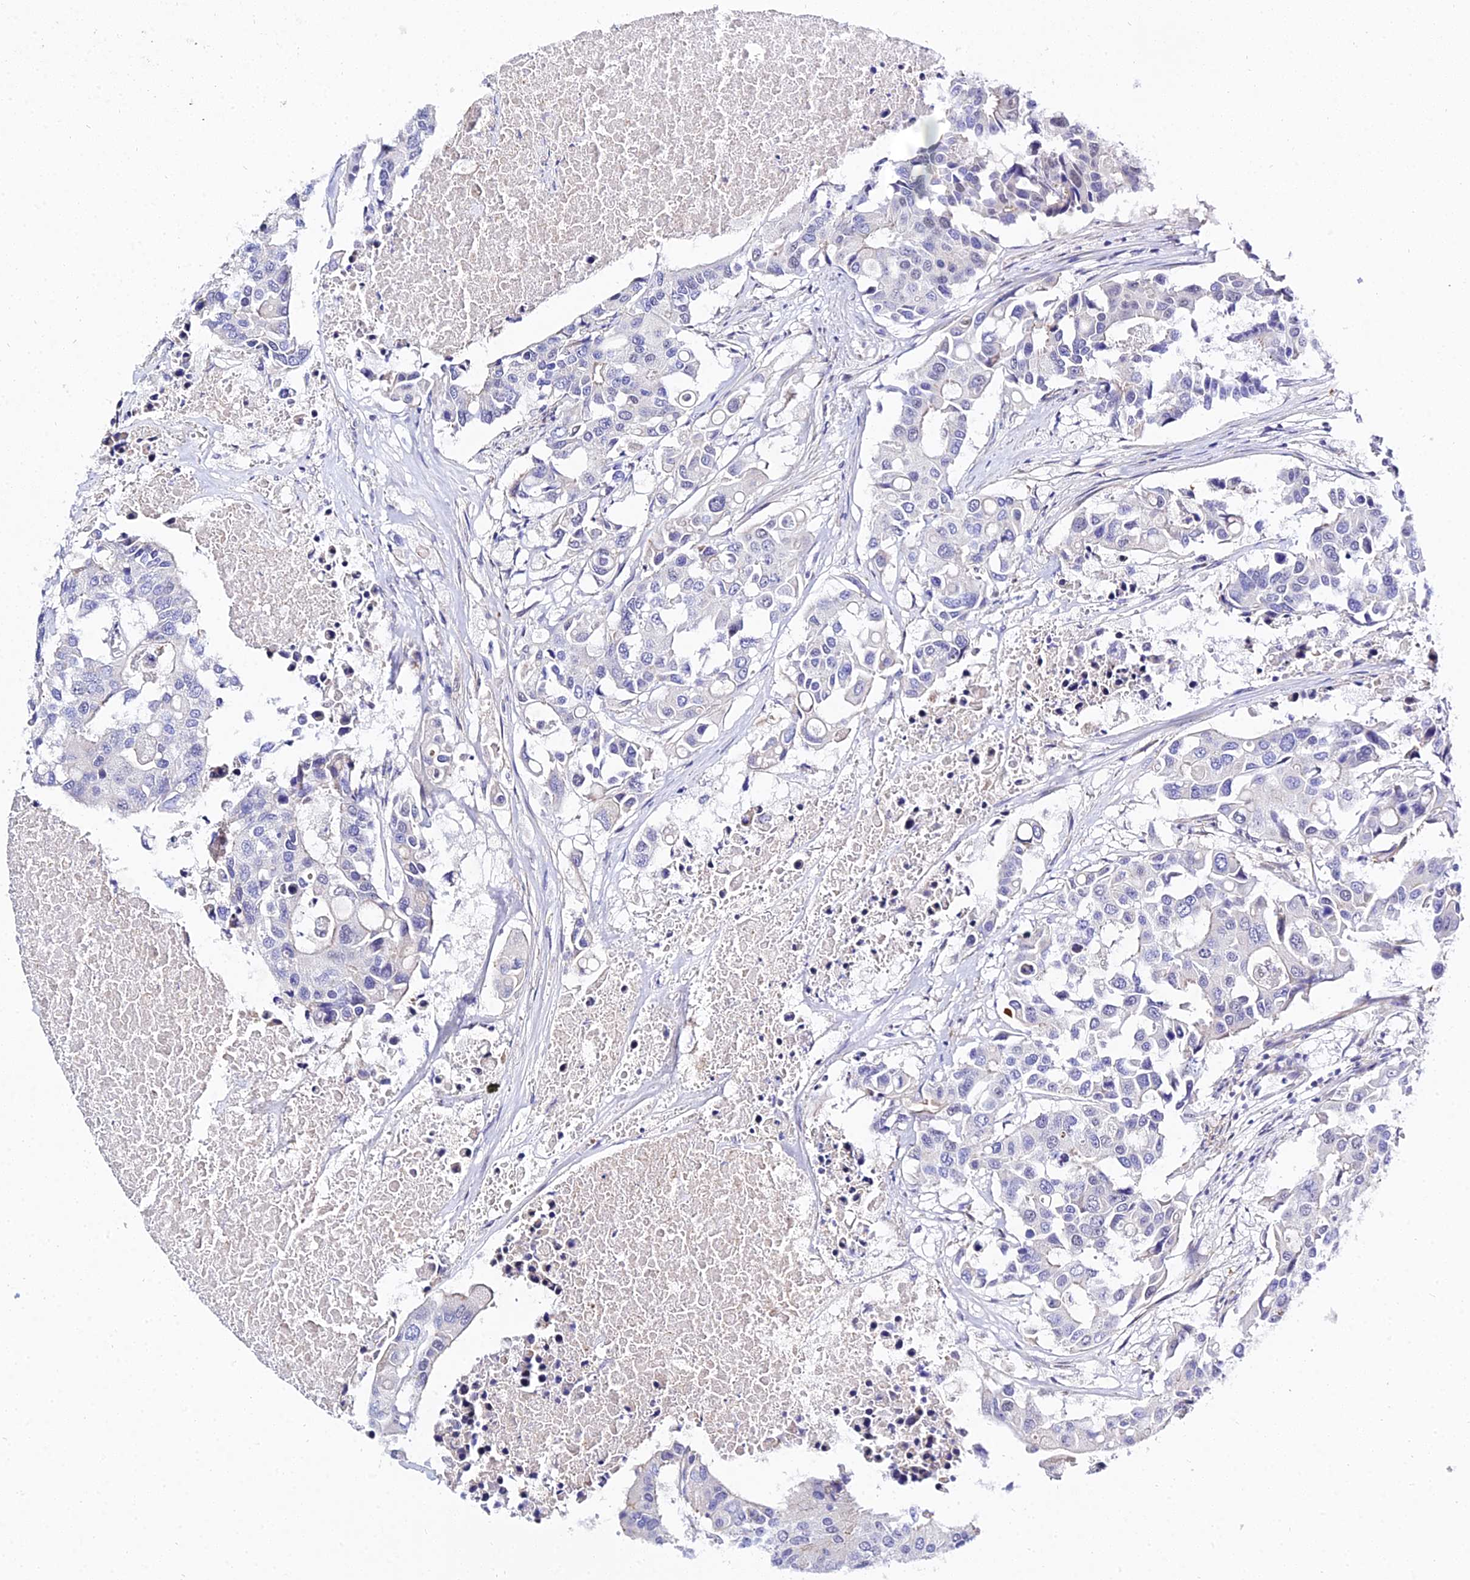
{"staining": {"intensity": "negative", "quantity": "none", "location": "none"}, "tissue": "colorectal cancer", "cell_type": "Tumor cells", "image_type": "cancer", "snomed": [{"axis": "morphology", "description": "Adenocarcinoma, NOS"}, {"axis": "topography", "description": "Colon"}], "caption": "Immunohistochemical staining of adenocarcinoma (colorectal) reveals no significant positivity in tumor cells.", "gene": "ZNF628", "patient": {"sex": "male", "age": 77}}